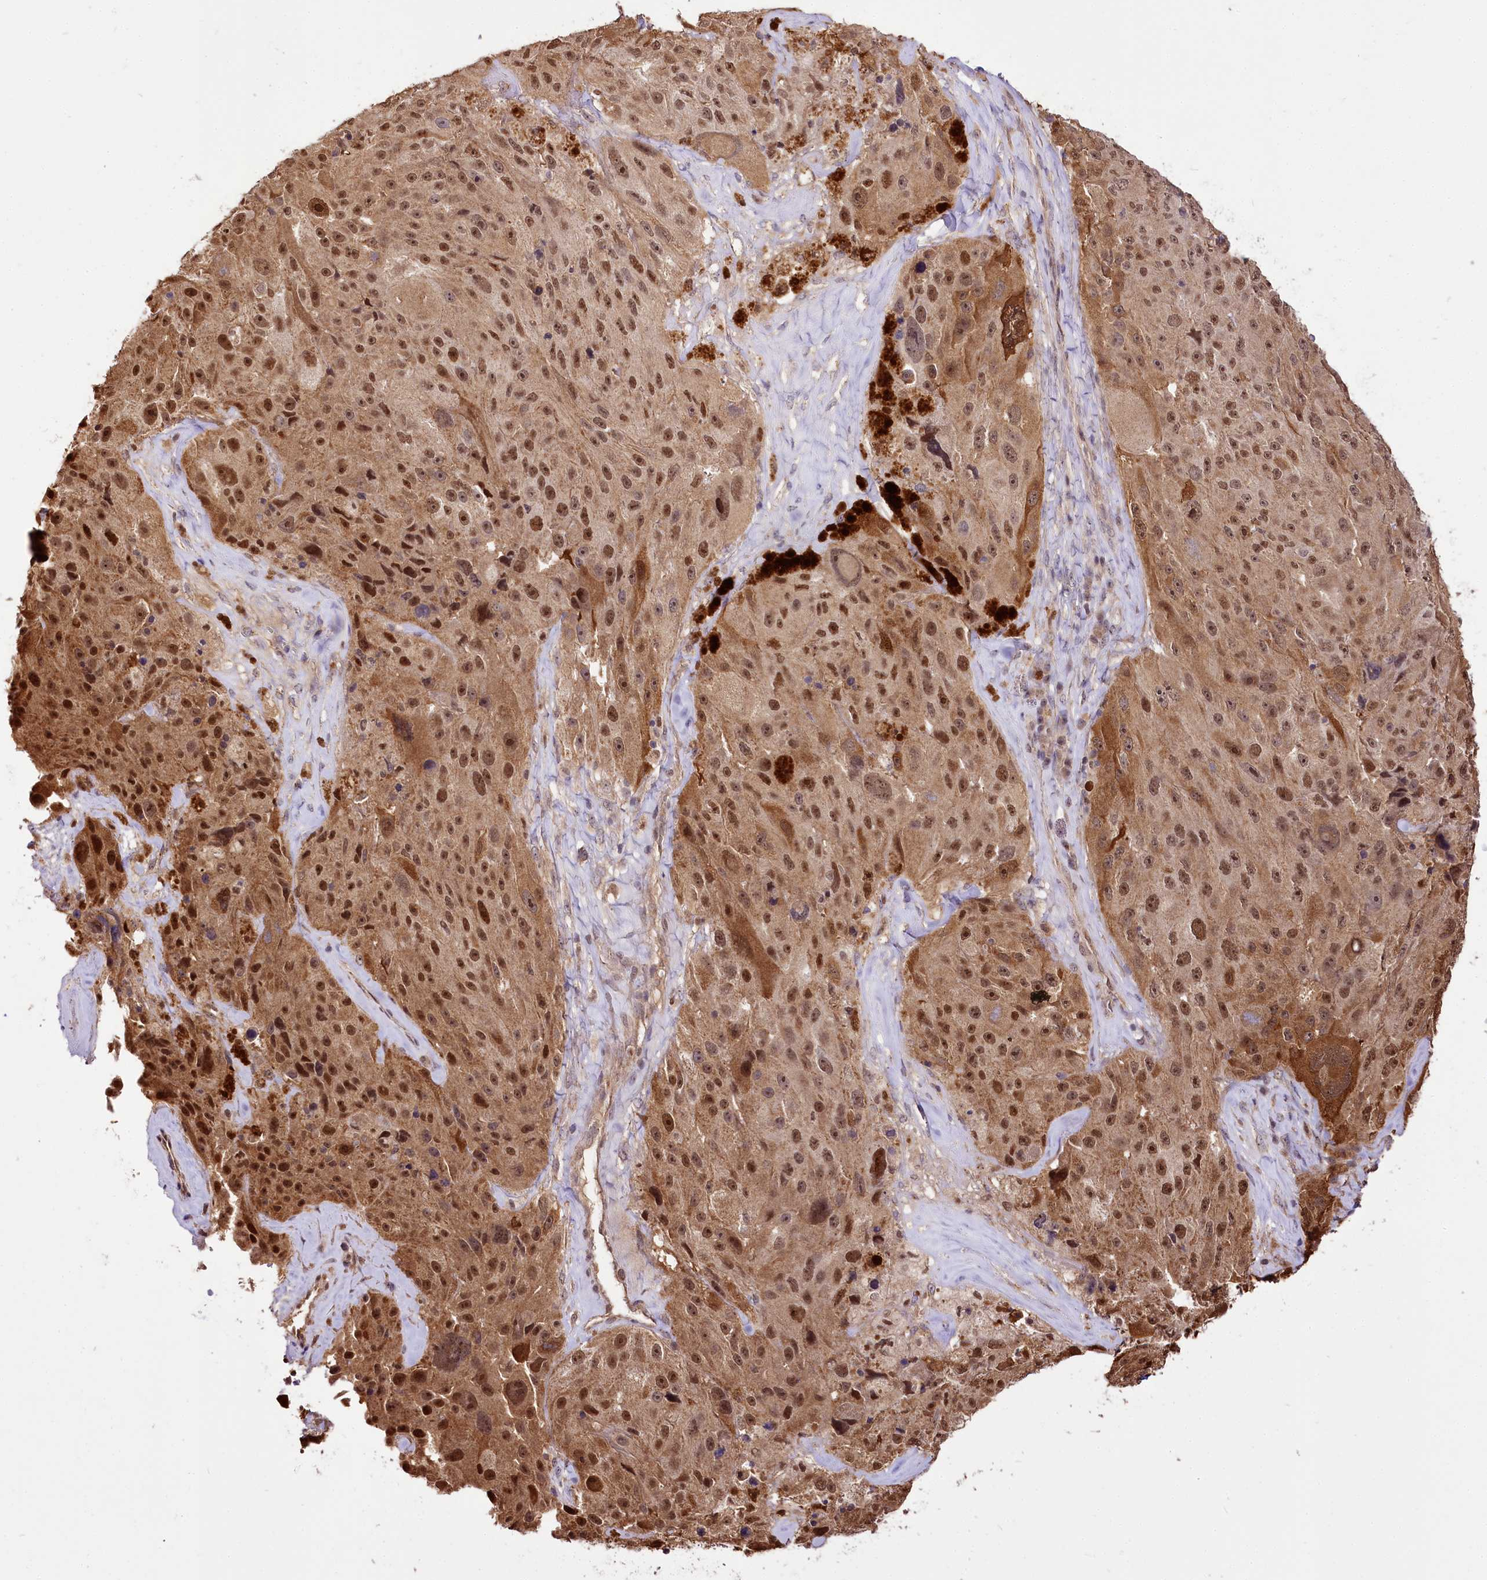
{"staining": {"intensity": "moderate", "quantity": ">75%", "location": "cytoplasmic/membranous,nuclear"}, "tissue": "melanoma", "cell_type": "Tumor cells", "image_type": "cancer", "snomed": [{"axis": "morphology", "description": "Malignant melanoma, Metastatic site"}, {"axis": "topography", "description": "Lymph node"}], "caption": "Immunohistochemistry histopathology image of malignant melanoma (metastatic site) stained for a protein (brown), which demonstrates medium levels of moderate cytoplasmic/membranous and nuclear staining in about >75% of tumor cells.", "gene": "GNL3L", "patient": {"sex": "male", "age": 62}}